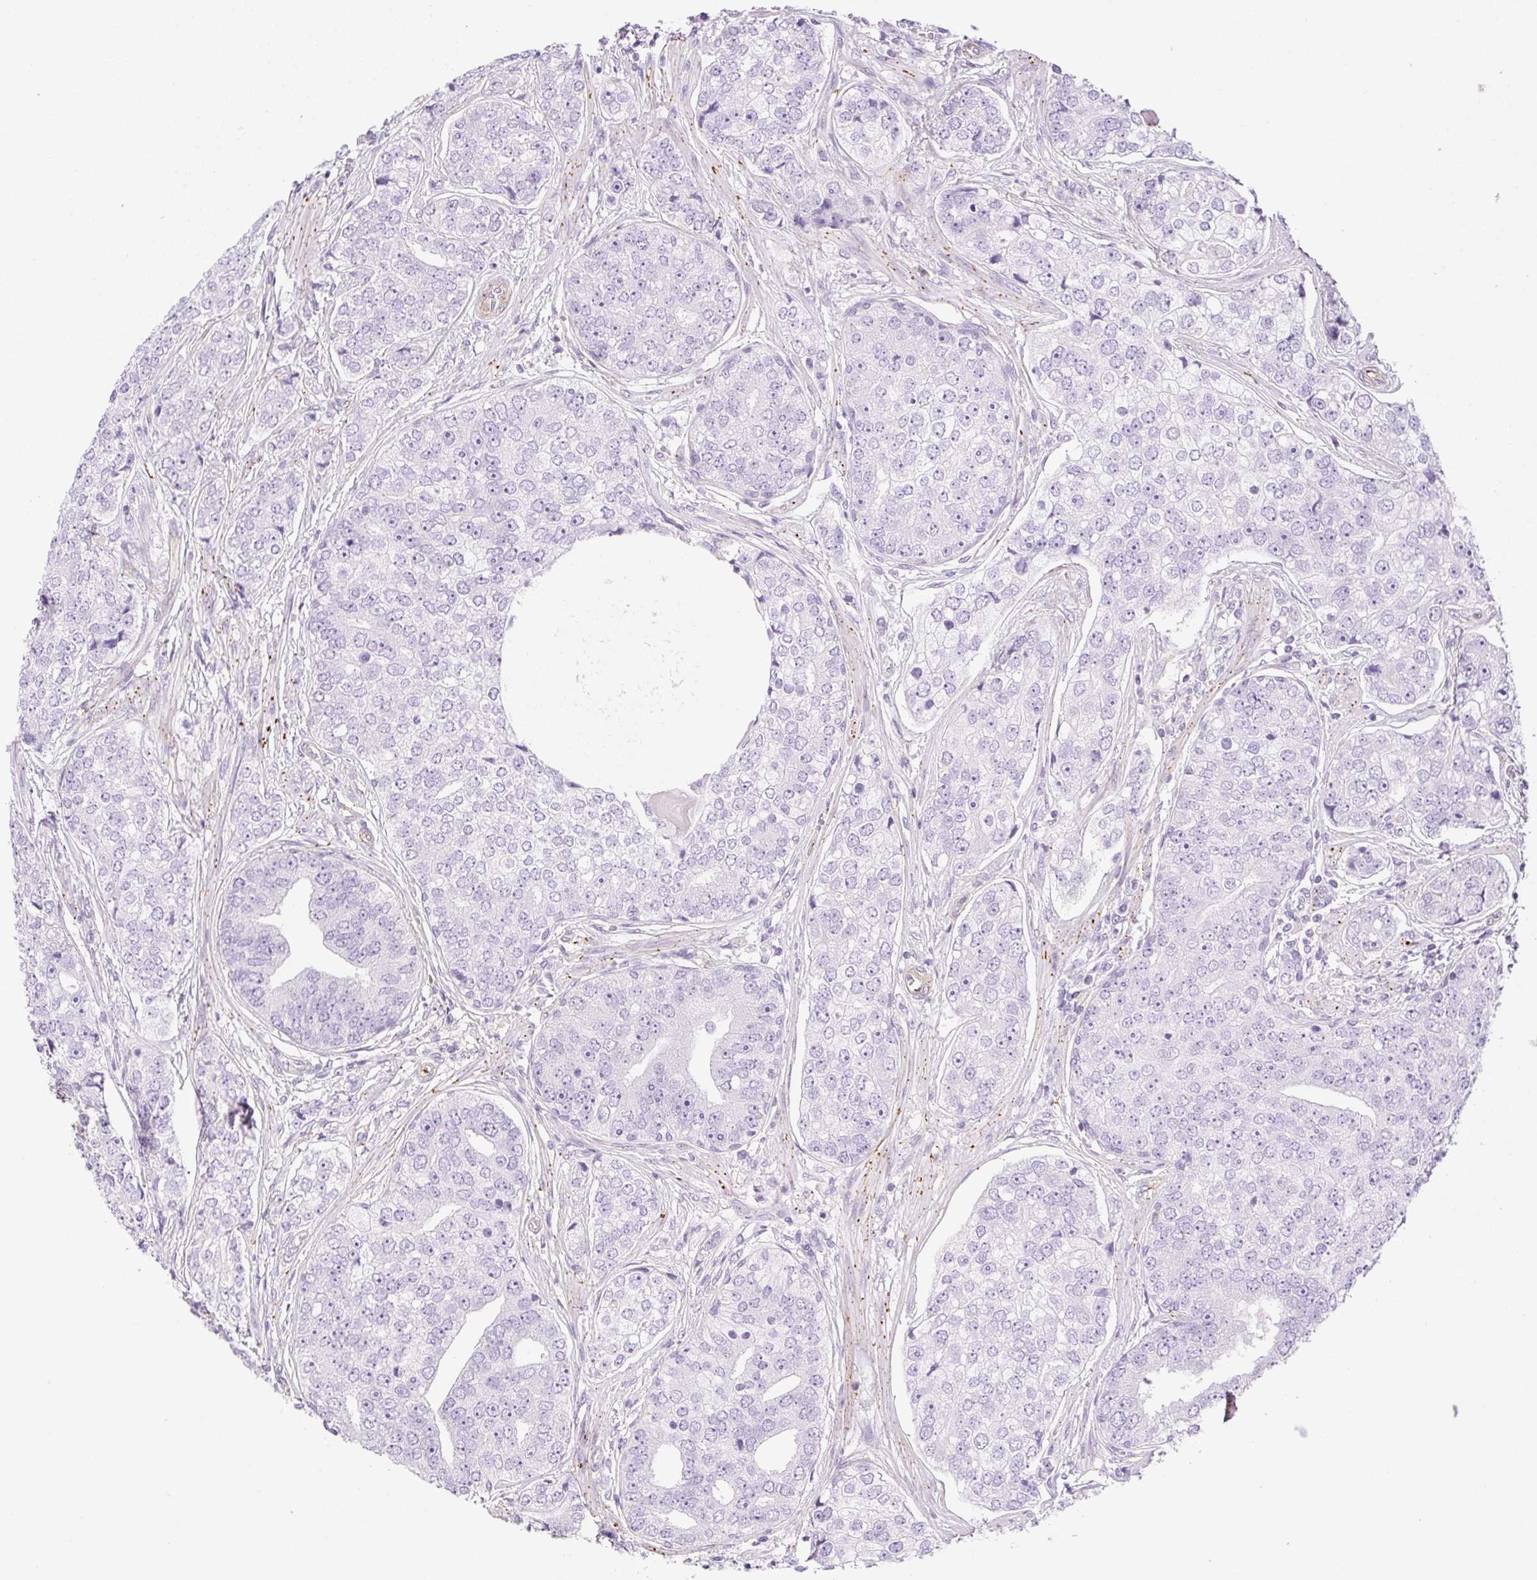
{"staining": {"intensity": "negative", "quantity": "none", "location": "none"}, "tissue": "prostate cancer", "cell_type": "Tumor cells", "image_type": "cancer", "snomed": [{"axis": "morphology", "description": "Adenocarcinoma, High grade"}, {"axis": "topography", "description": "Prostate"}], "caption": "This is an immunohistochemistry (IHC) photomicrograph of prostate cancer (high-grade adenocarcinoma). There is no staining in tumor cells.", "gene": "EHD3", "patient": {"sex": "male", "age": 60}}